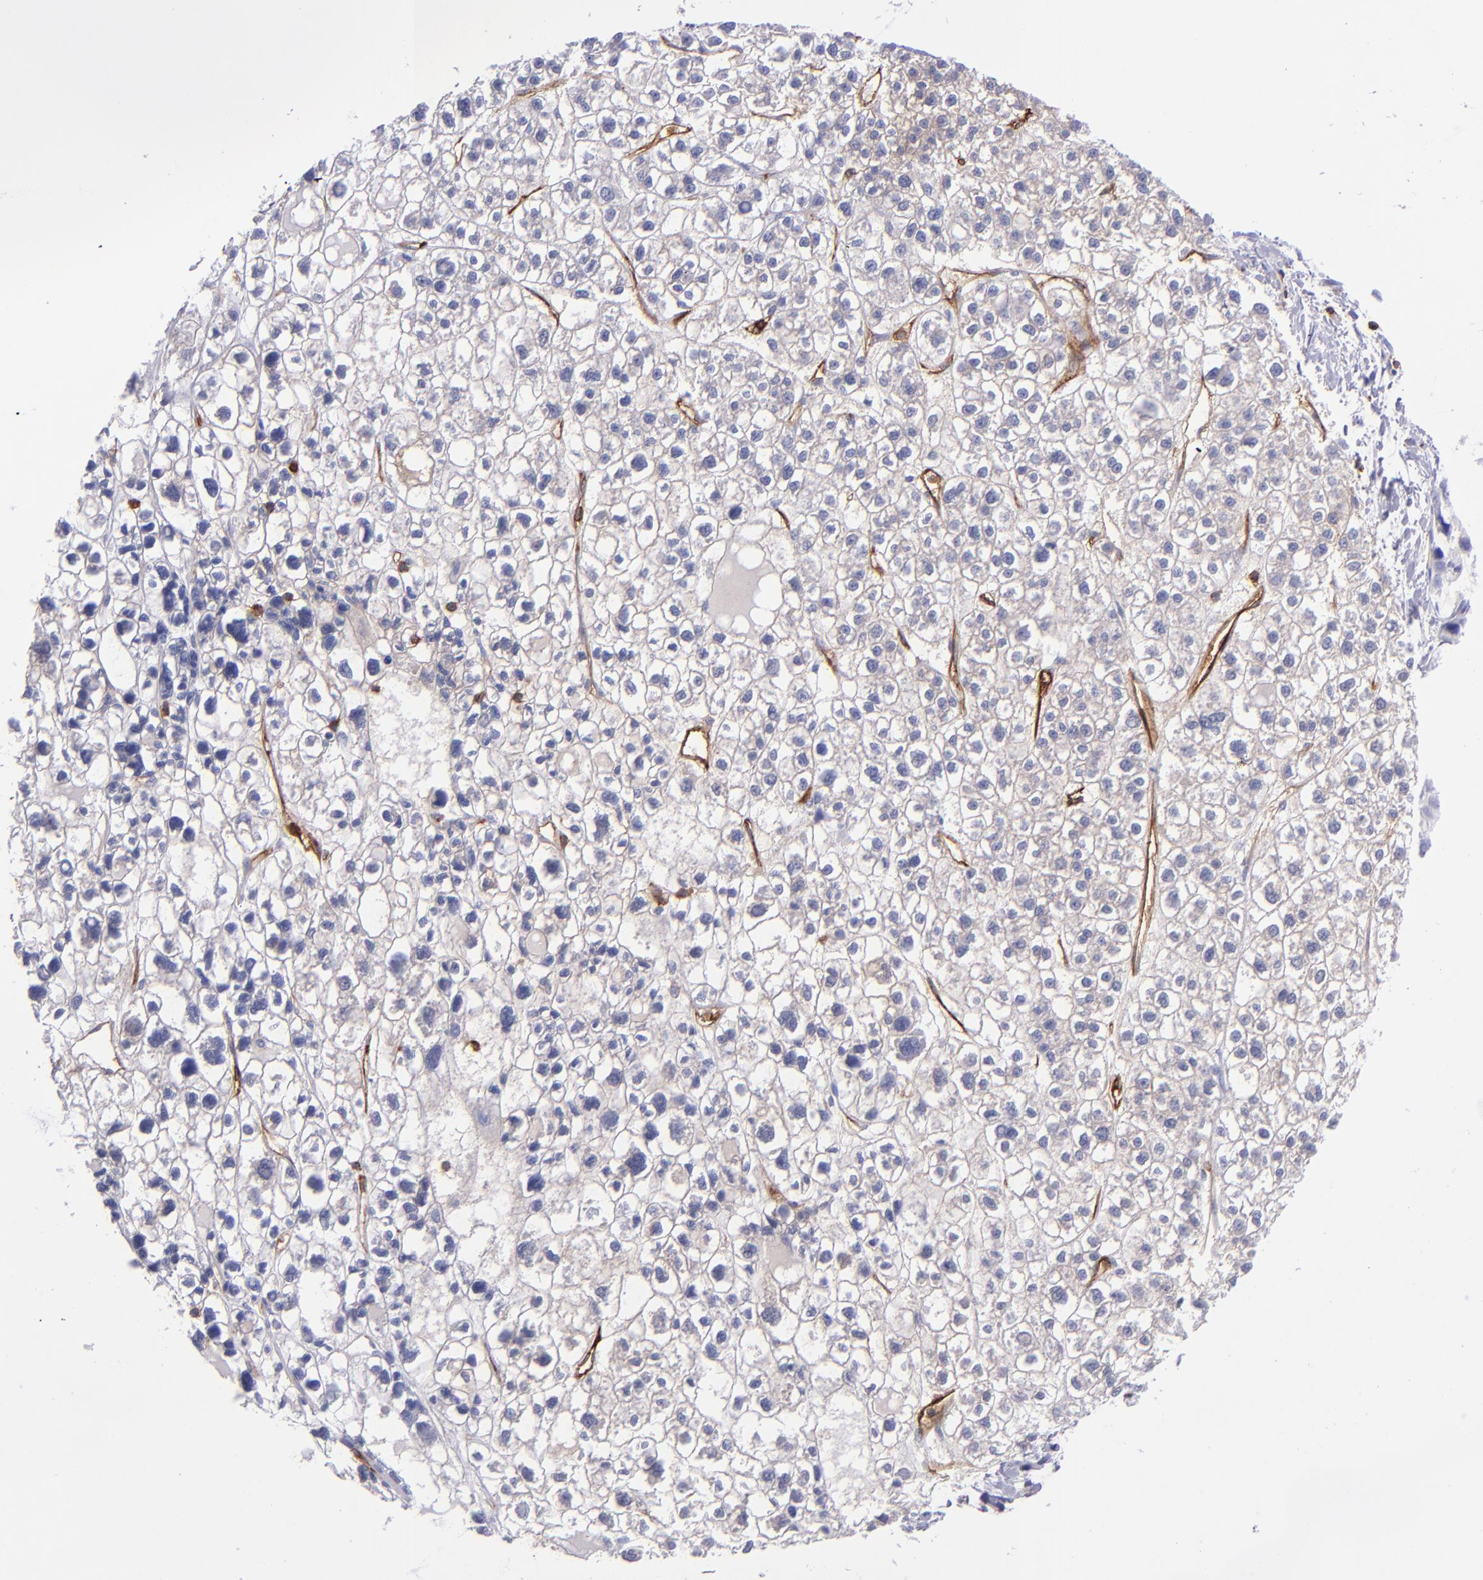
{"staining": {"intensity": "negative", "quantity": "none", "location": "none"}, "tissue": "liver cancer", "cell_type": "Tumor cells", "image_type": "cancer", "snomed": [{"axis": "morphology", "description": "Carcinoma, Hepatocellular, NOS"}, {"axis": "topography", "description": "Liver"}], "caption": "High power microscopy photomicrograph of an IHC micrograph of hepatocellular carcinoma (liver), revealing no significant expression in tumor cells. (Brightfield microscopy of DAB (3,3'-diaminobenzidine) immunohistochemistry at high magnification).", "gene": "ICAM3", "patient": {"sex": "female", "age": 85}}